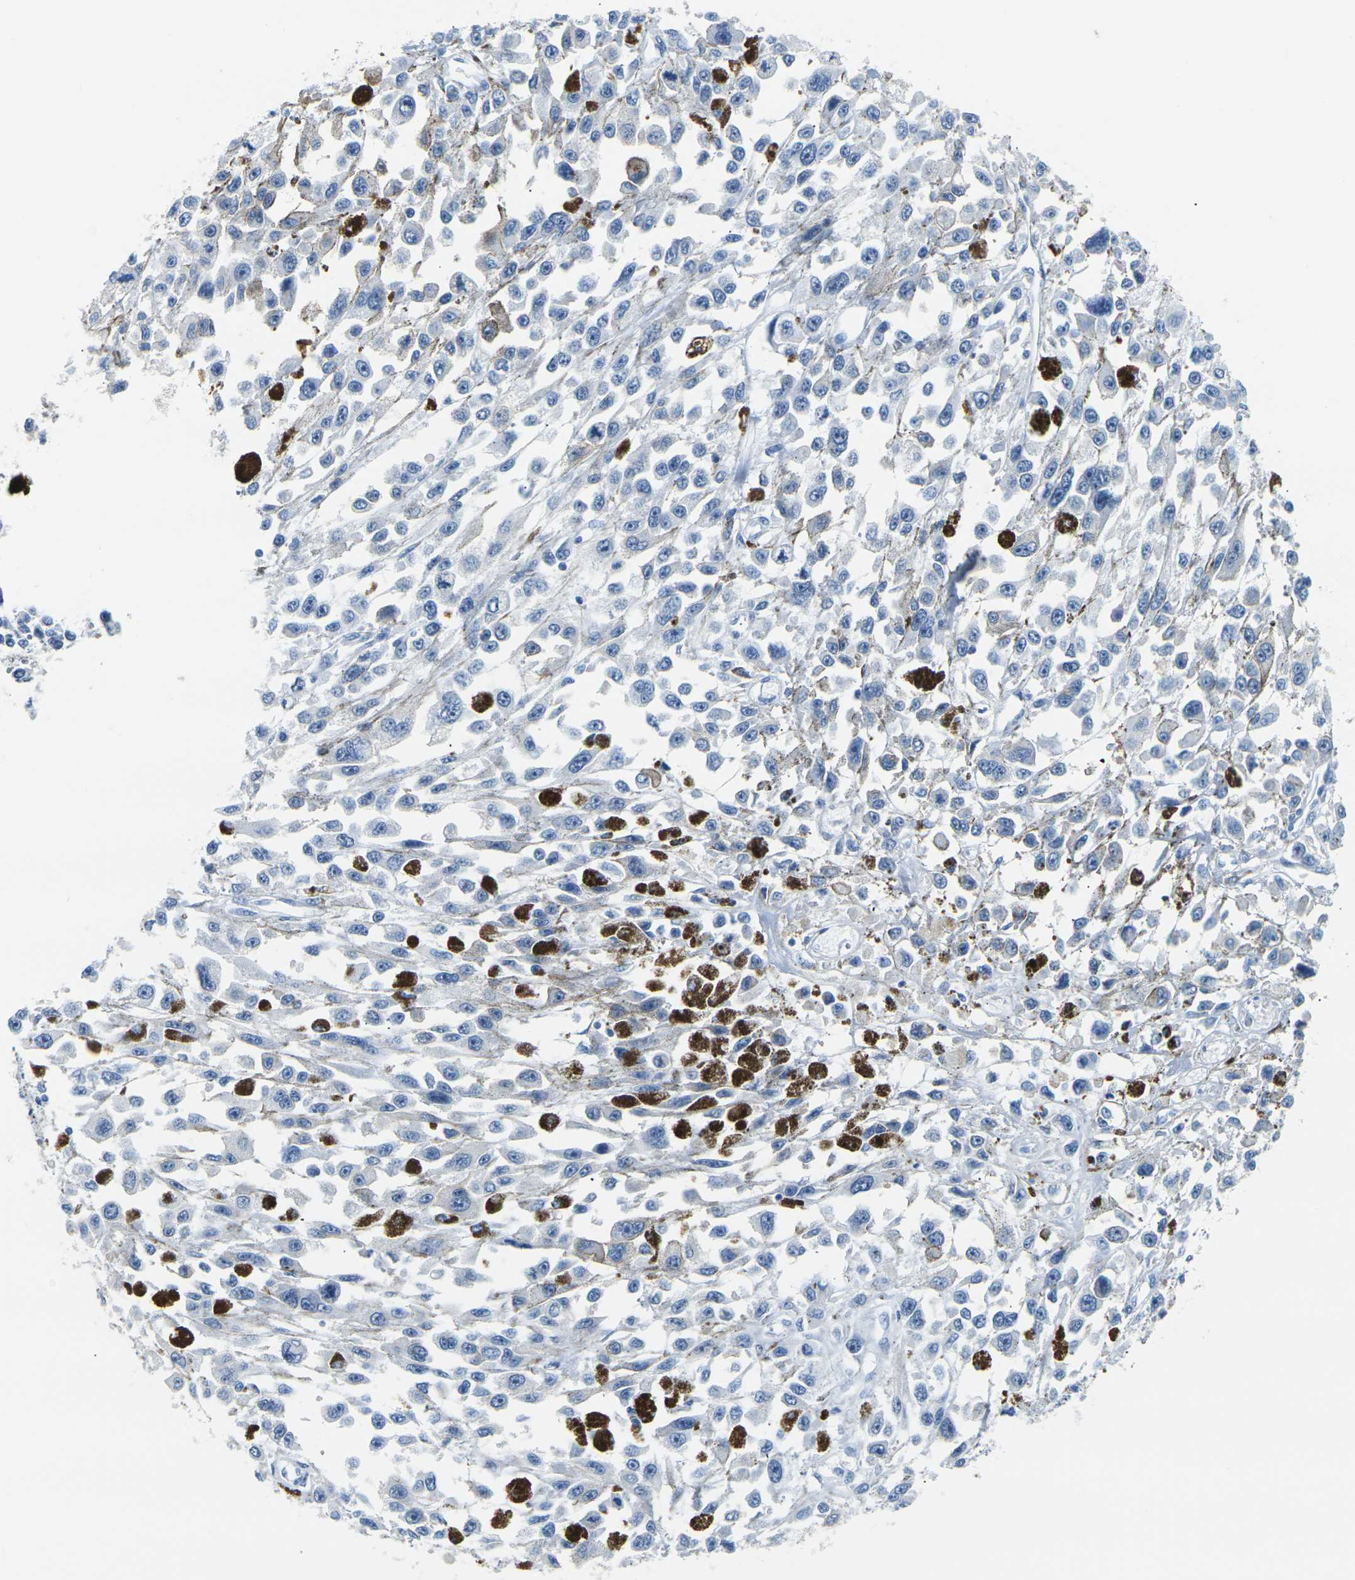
{"staining": {"intensity": "negative", "quantity": "none", "location": "none"}, "tissue": "melanoma", "cell_type": "Tumor cells", "image_type": "cancer", "snomed": [{"axis": "morphology", "description": "Malignant melanoma, Metastatic site"}, {"axis": "topography", "description": "Lymph node"}], "caption": "This is a photomicrograph of immunohistochemistry (IHC) staining of melanoma, which shows no positivity in tumor cells.", "gene": "CLDN7", "patient": {"sex": "male", "age": 59}}